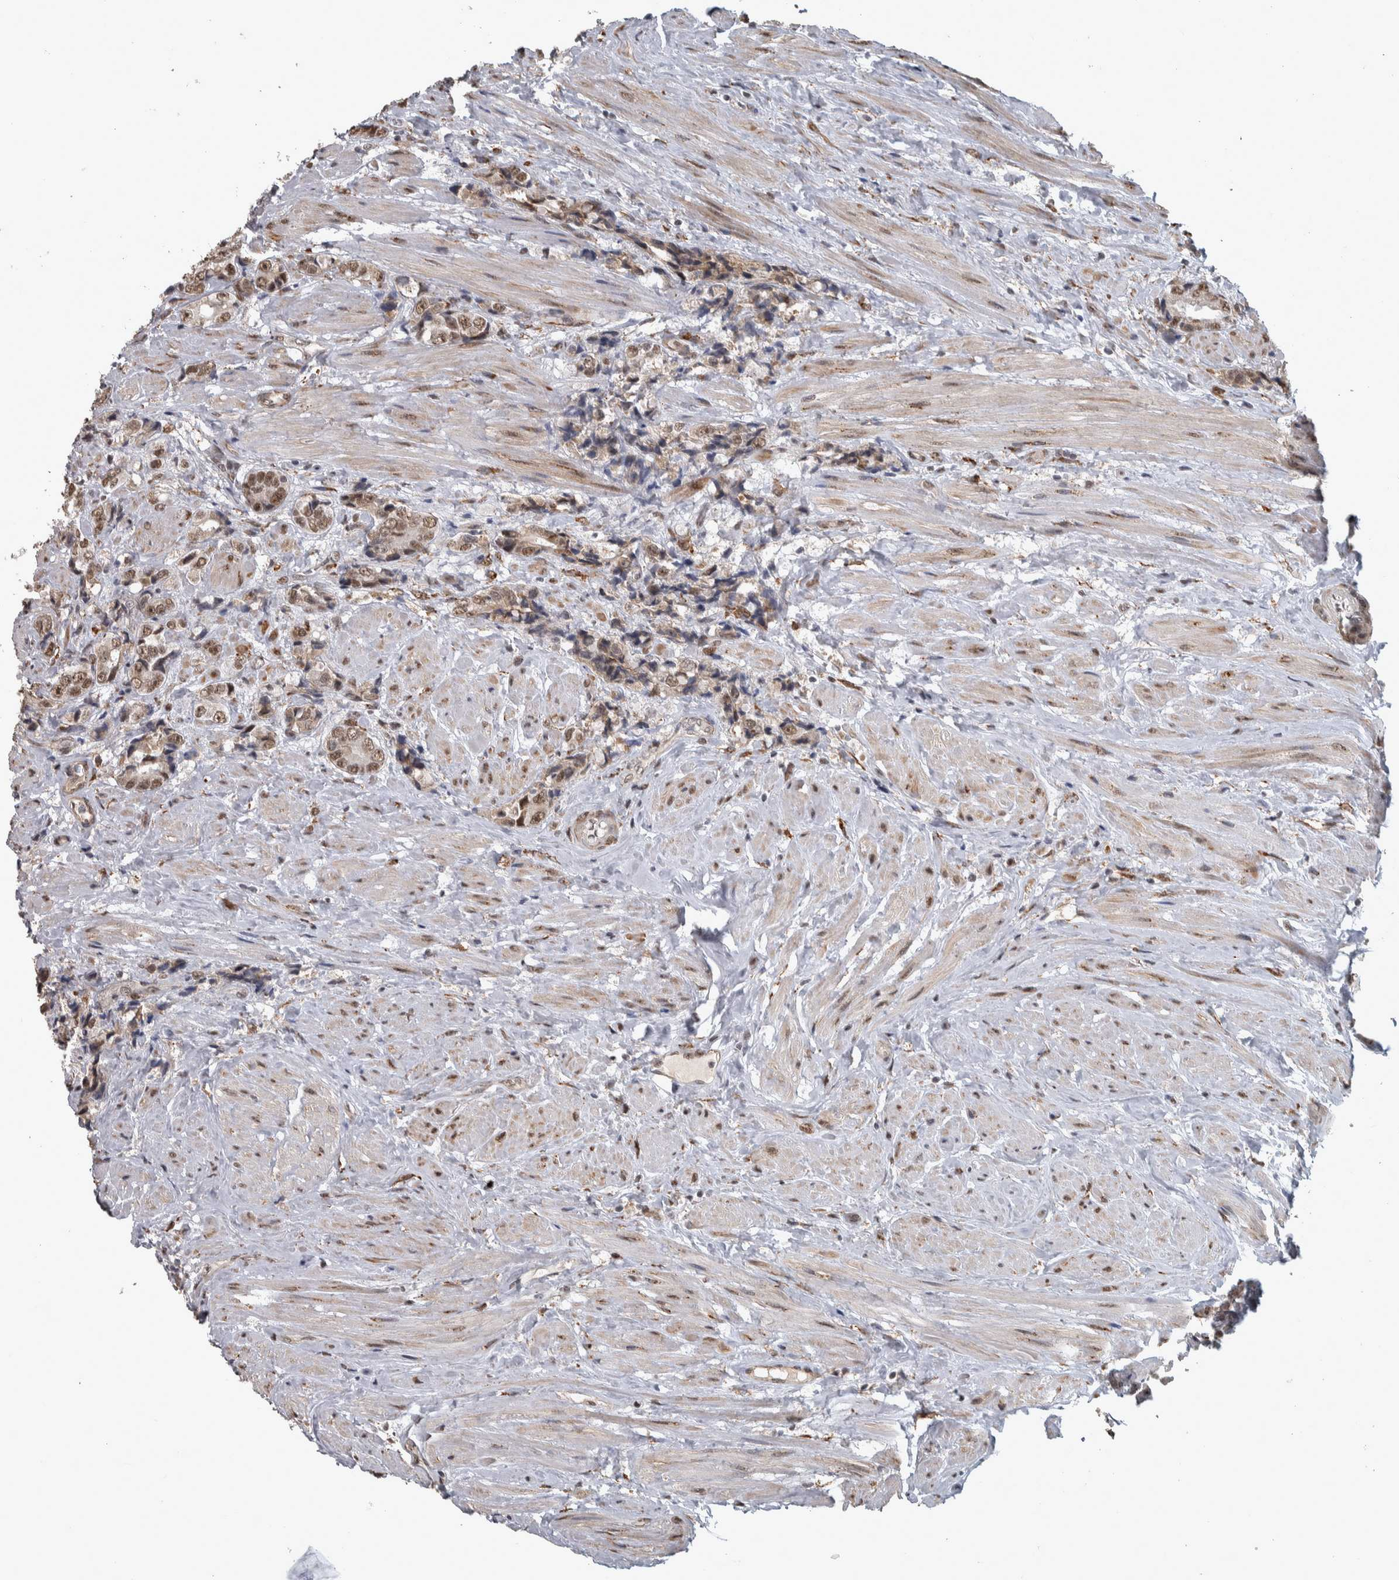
{"staining": {"intensity": "moderate", "quantity": "25%-75%", "location": "nuclear"}, "tissue": "prostate cancer", "cell_type": "Tumor cells", "image_type": "cancer", "snomed": [{"axis": "morphology", "description": "Adenocarcinoma, High grade"}, {"axis": "topography", "description": "Prostate"}], "caption": "The micrograph shows a brown stain indicating the presence of a protein in the nuclear of tumor cells in high-grade adenocarcinoma (prostate).", "gene": "DDX42", "patient": {"sex": "male", "age": 61}}